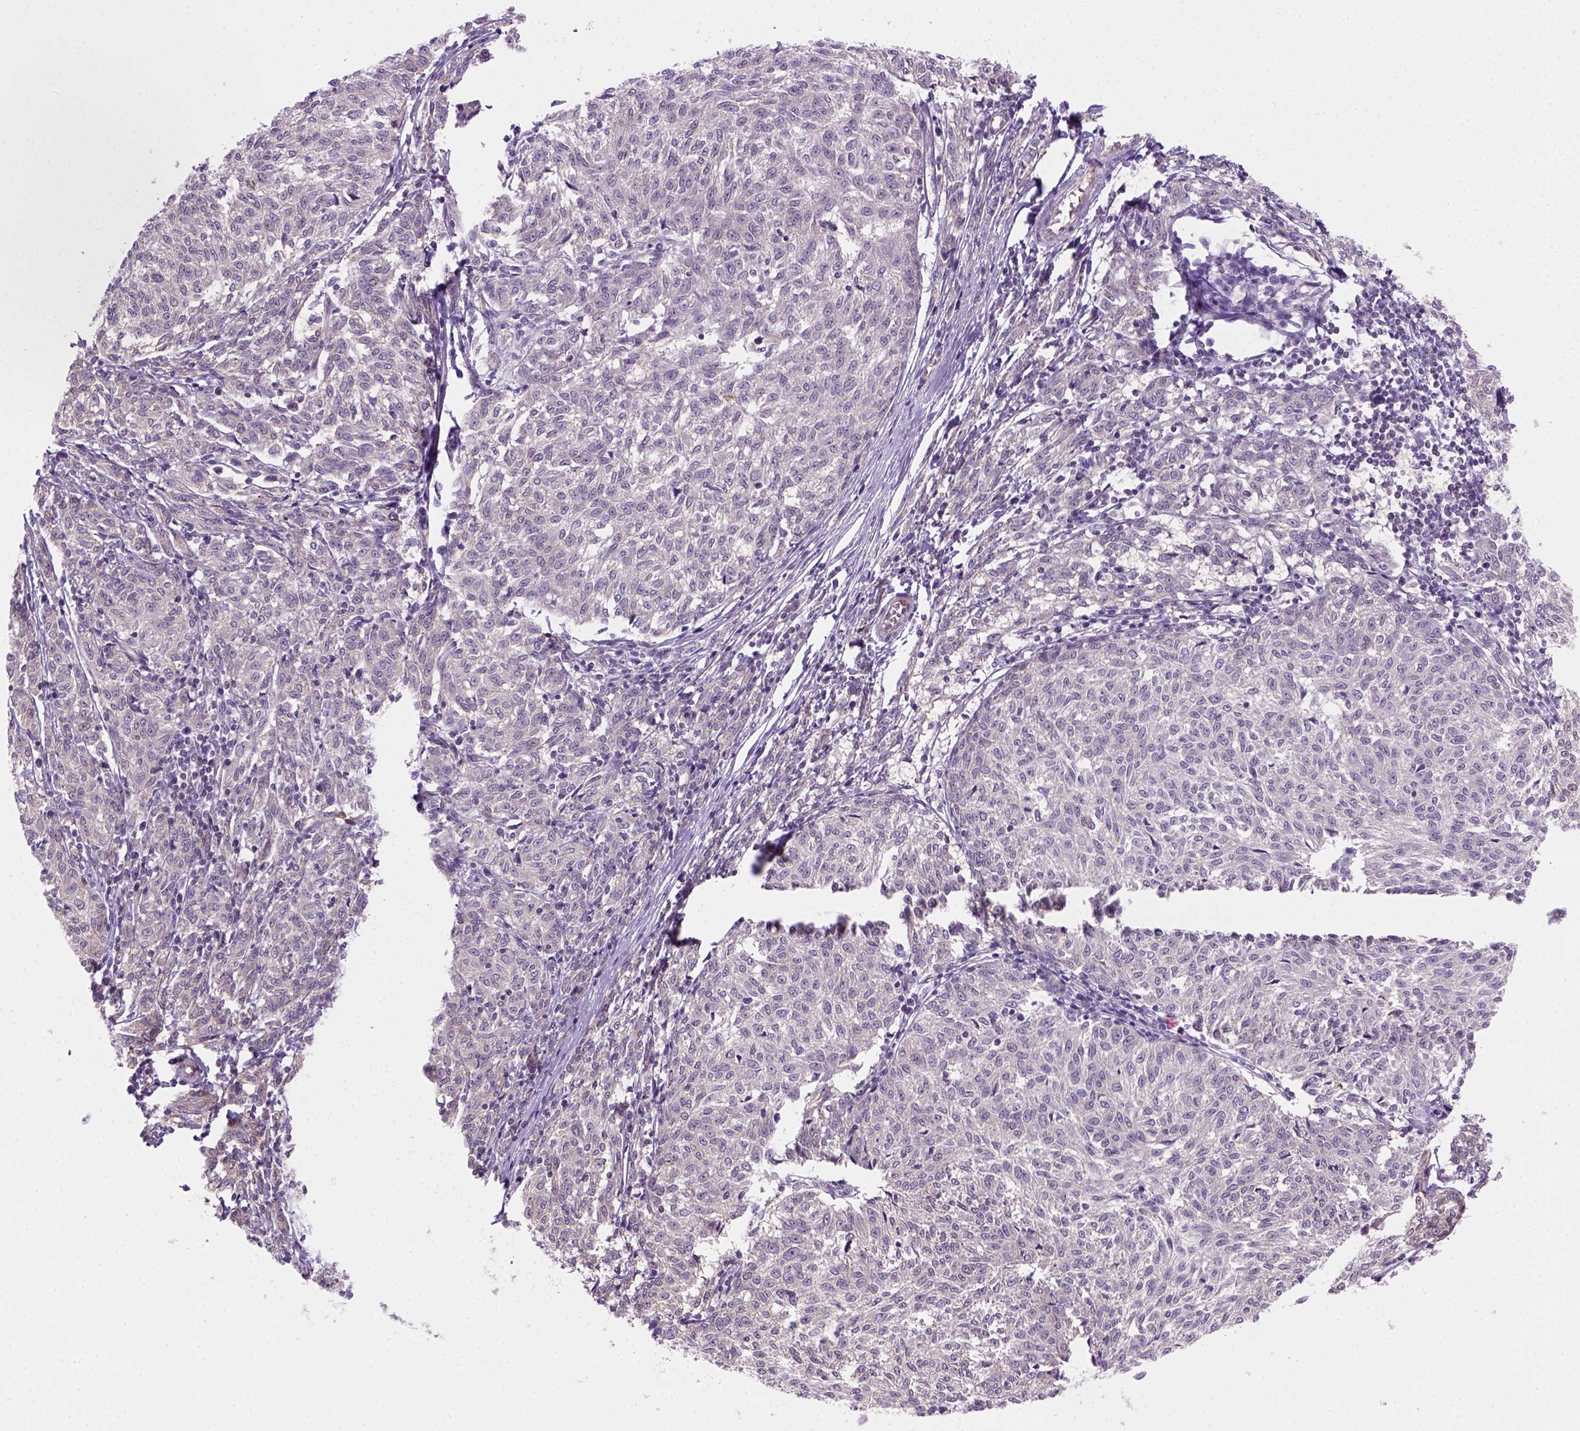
{"staining": {"intensity": "negative", "quantity": "none", "location": "none"}, "tissue": "melanoma", "cell_type": "Tumor cells", "image_type": "cancer", "snomed": [{"axis": "morphology", "description": "Malignant melanoma, NOS"}, {"axis": "topography", "description": "Skin"}], "caption": "An immunohistochemistry (IHC) histopathology image of melanoma is shown. There is no staining in tumor cells of melanoma.", "gene": "MGMT", "patient": {"sex": "female", "age": 72}}